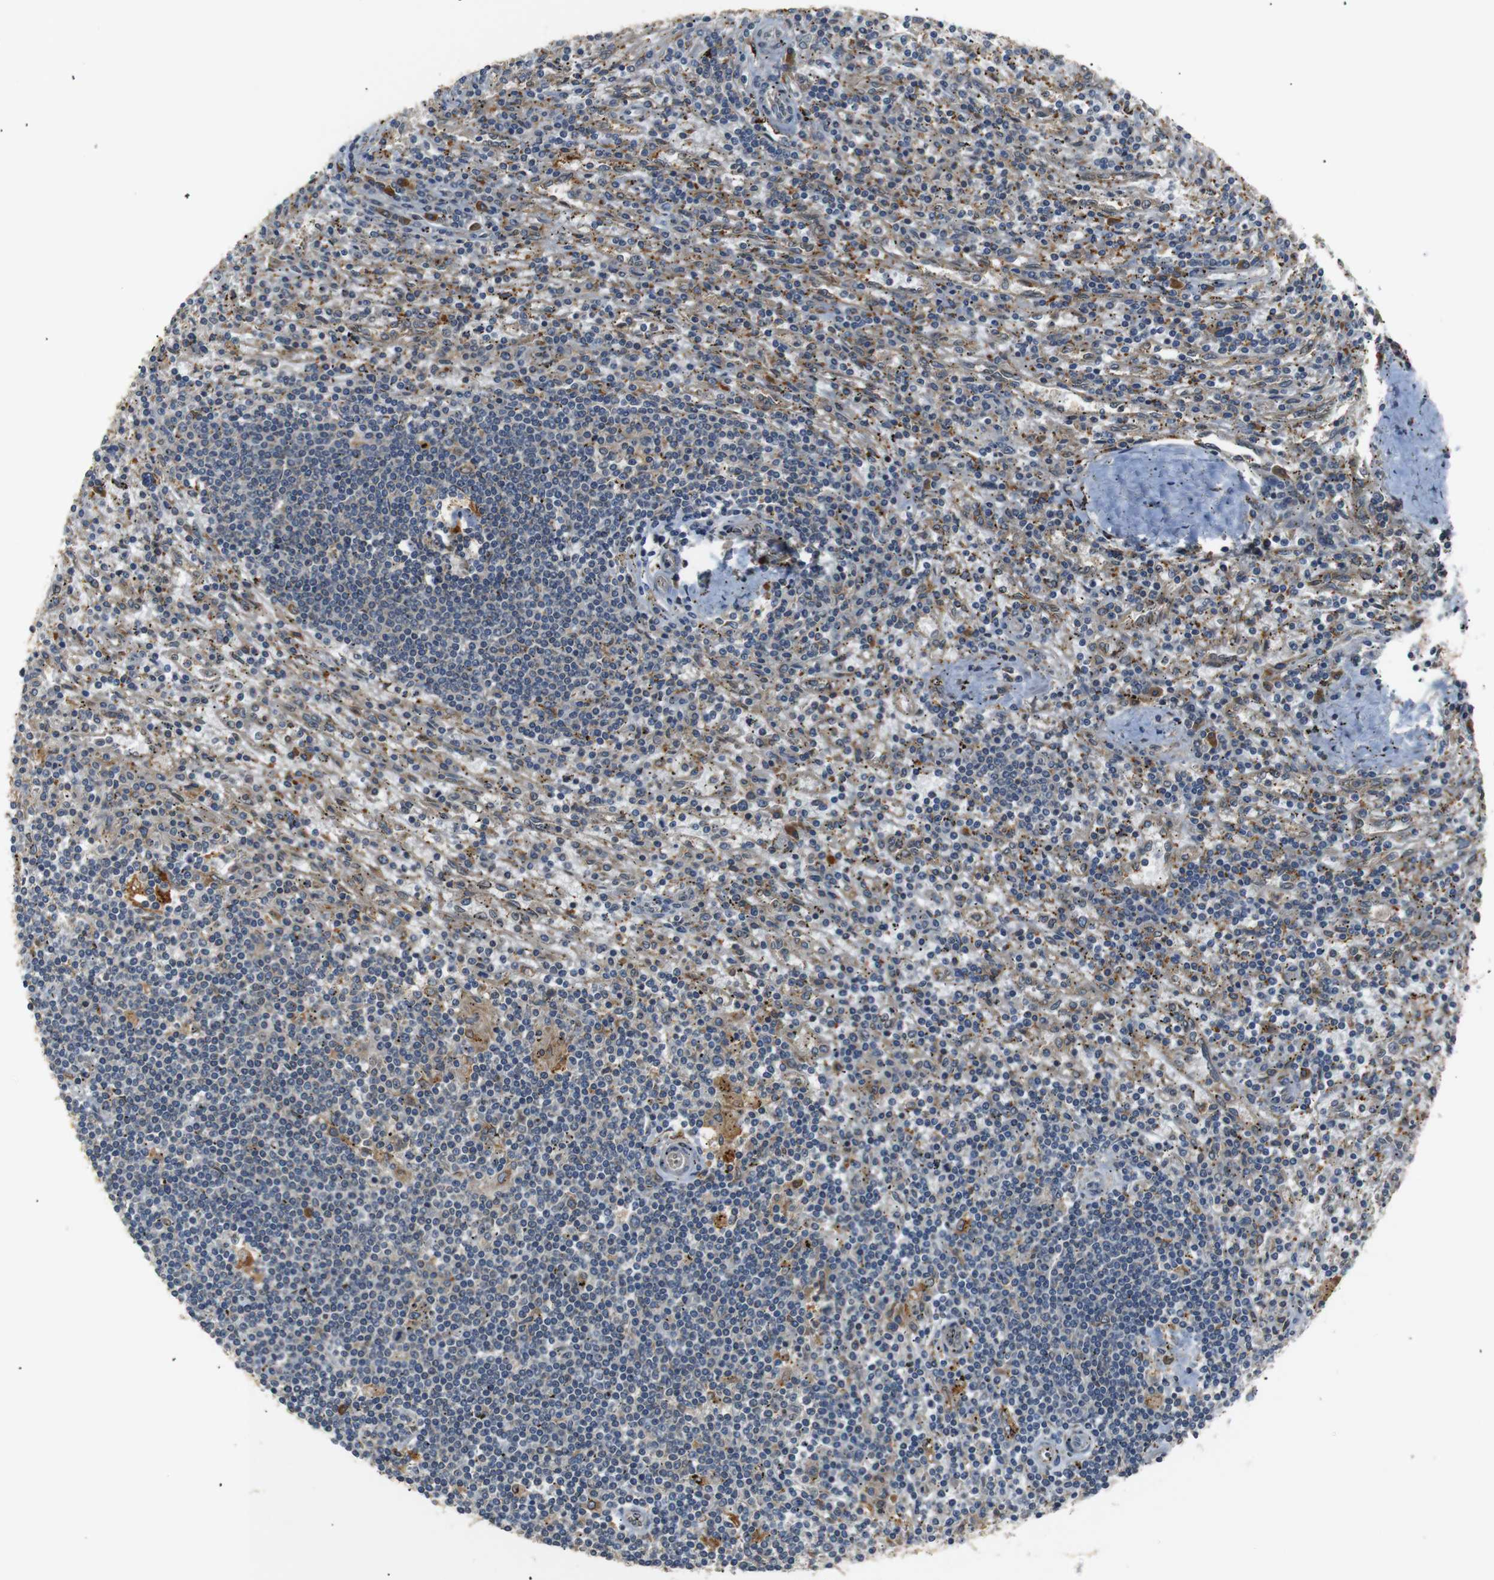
{"staining": {"intensity": "weak", "quantity": "25%-75%", "location": "cytoplasmic/membranous"}, "tissue": "lymphoma", "cell_type": "Tumor cells", "image_type": "cancer", "snomed": [{"axis": "morphology", "description": "Malignant lymphoma, non-Hodgkin's type, Low grade"}, {"axis": "topography", "description": "Spleen"}], "caption": "About 25%-75% of tumor cells in human lymphoma display weak cytoplasmic/membranous protein expression as visualized by brown immunohistochemical staining.", "gene": "TMED2", "patient": {"sex": "male", "age": 76}}